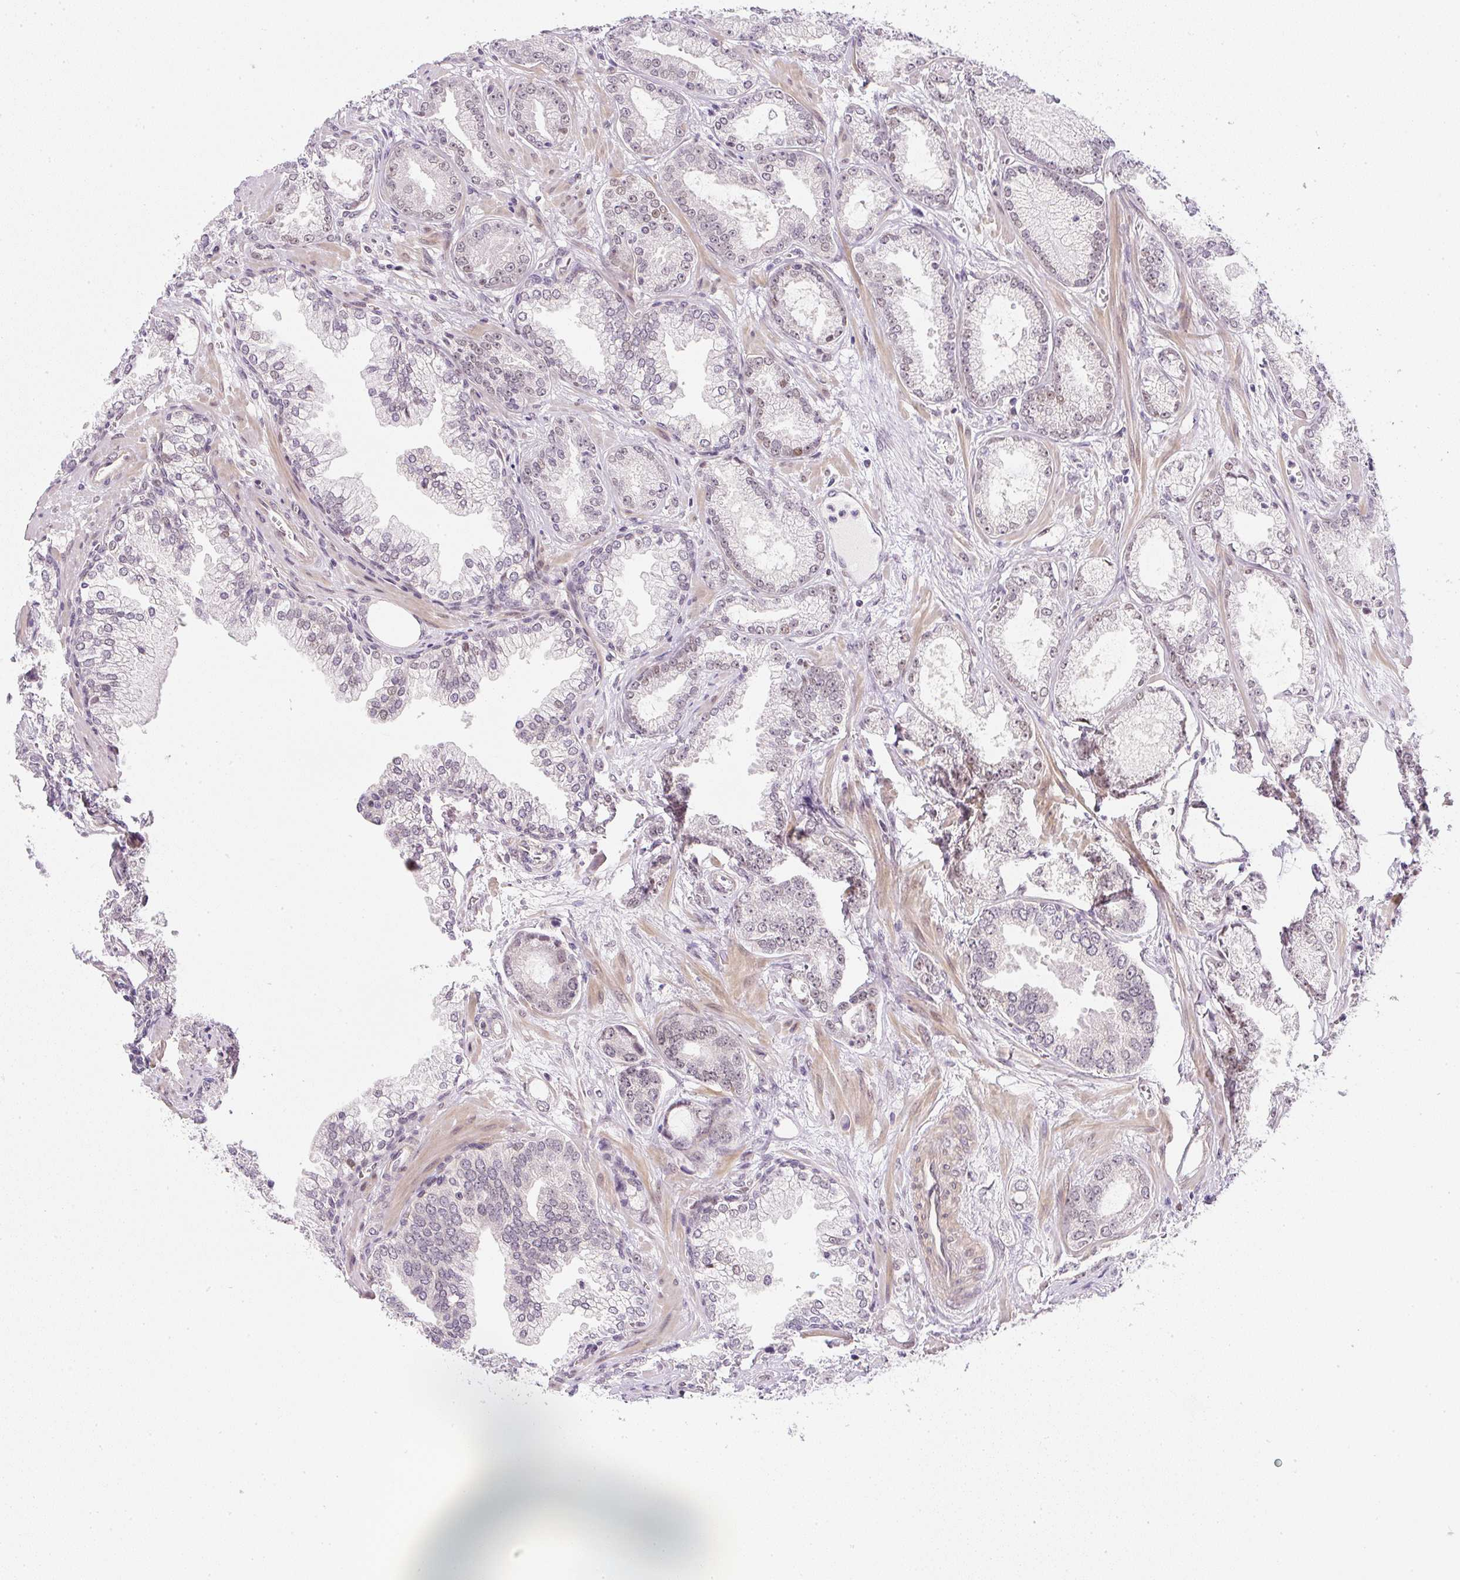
{"staining": {"intensity": "weak", "quantity": ">75%", "location": "nuclear"}, "tissue": "prostate cancer", "cell_type": "Tumor cells", "image_type": "cancer", "snomed": [{"axis": "morphology", "description": "Adenocarcinoma, Medium grade"}, {"axis": "topography", "description": "Prostate"}], "caption": "The image exhibits a brown stain indicating the presence of a protein in the nuclear of tumor cells in prostate medium-grade adenocarcinoma.", "gene": "DPPA4", "patient": {"sex": "male", "age": 57}}